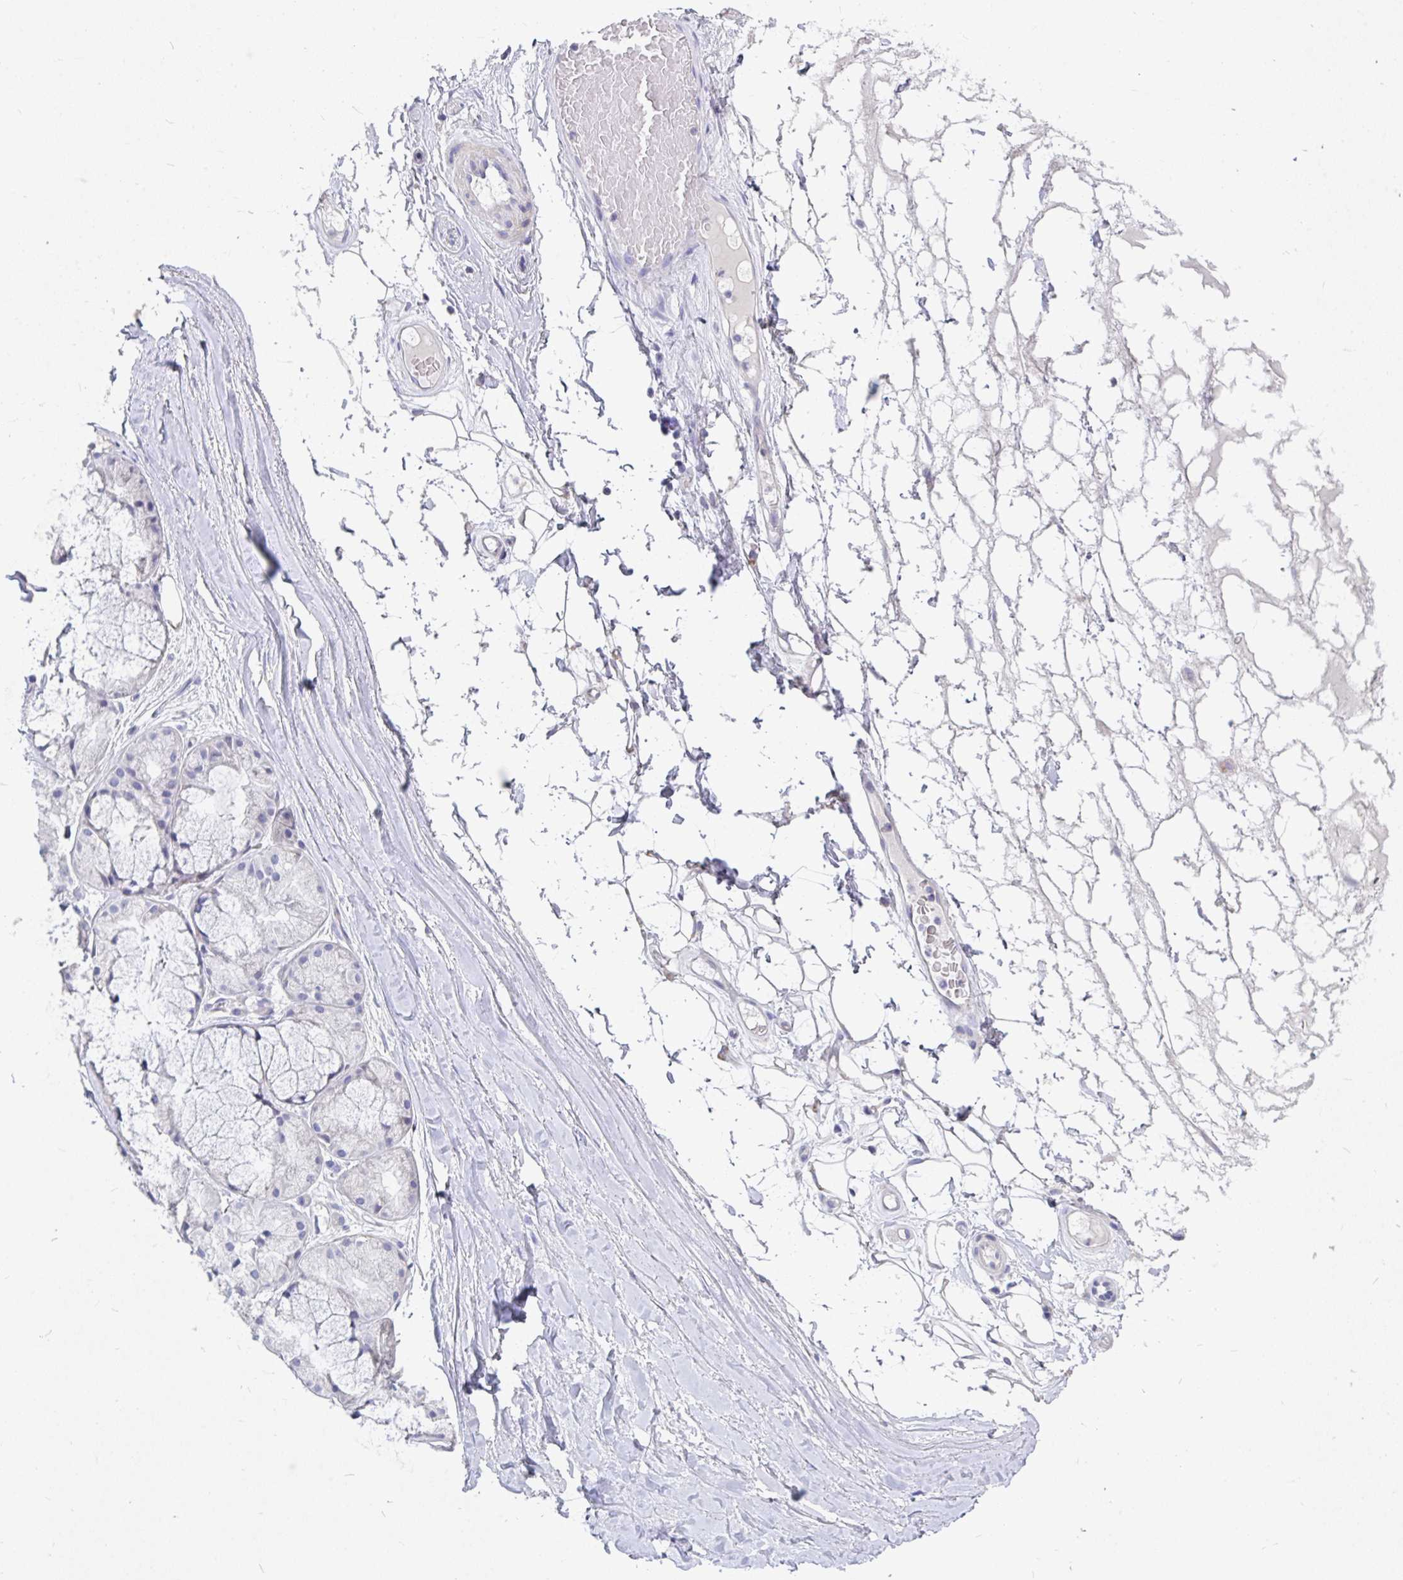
{"staining": {"intensity": "negative", "quantity": "none", "location": "none"}, "tissue": "adipose tissue", "cell_type": "Adipocytes", "image_type": "normal", "snomed": [{"axis": "morphology", "description": "Normal tissue, NOS"}, {"axis": "topography", "description": "Lymph node"}, {"axis": "topography", "description": "Cartilage tissue"}, {"axis": "topography", "description": "Nasopharynx"}], "caption": "Image shows no significant protein expression in adipocytes of normal adipose tissue. Nuclei are stained in blue.", "gene": "ZNF561", "patient": {"sex": "male", "age": 63}}